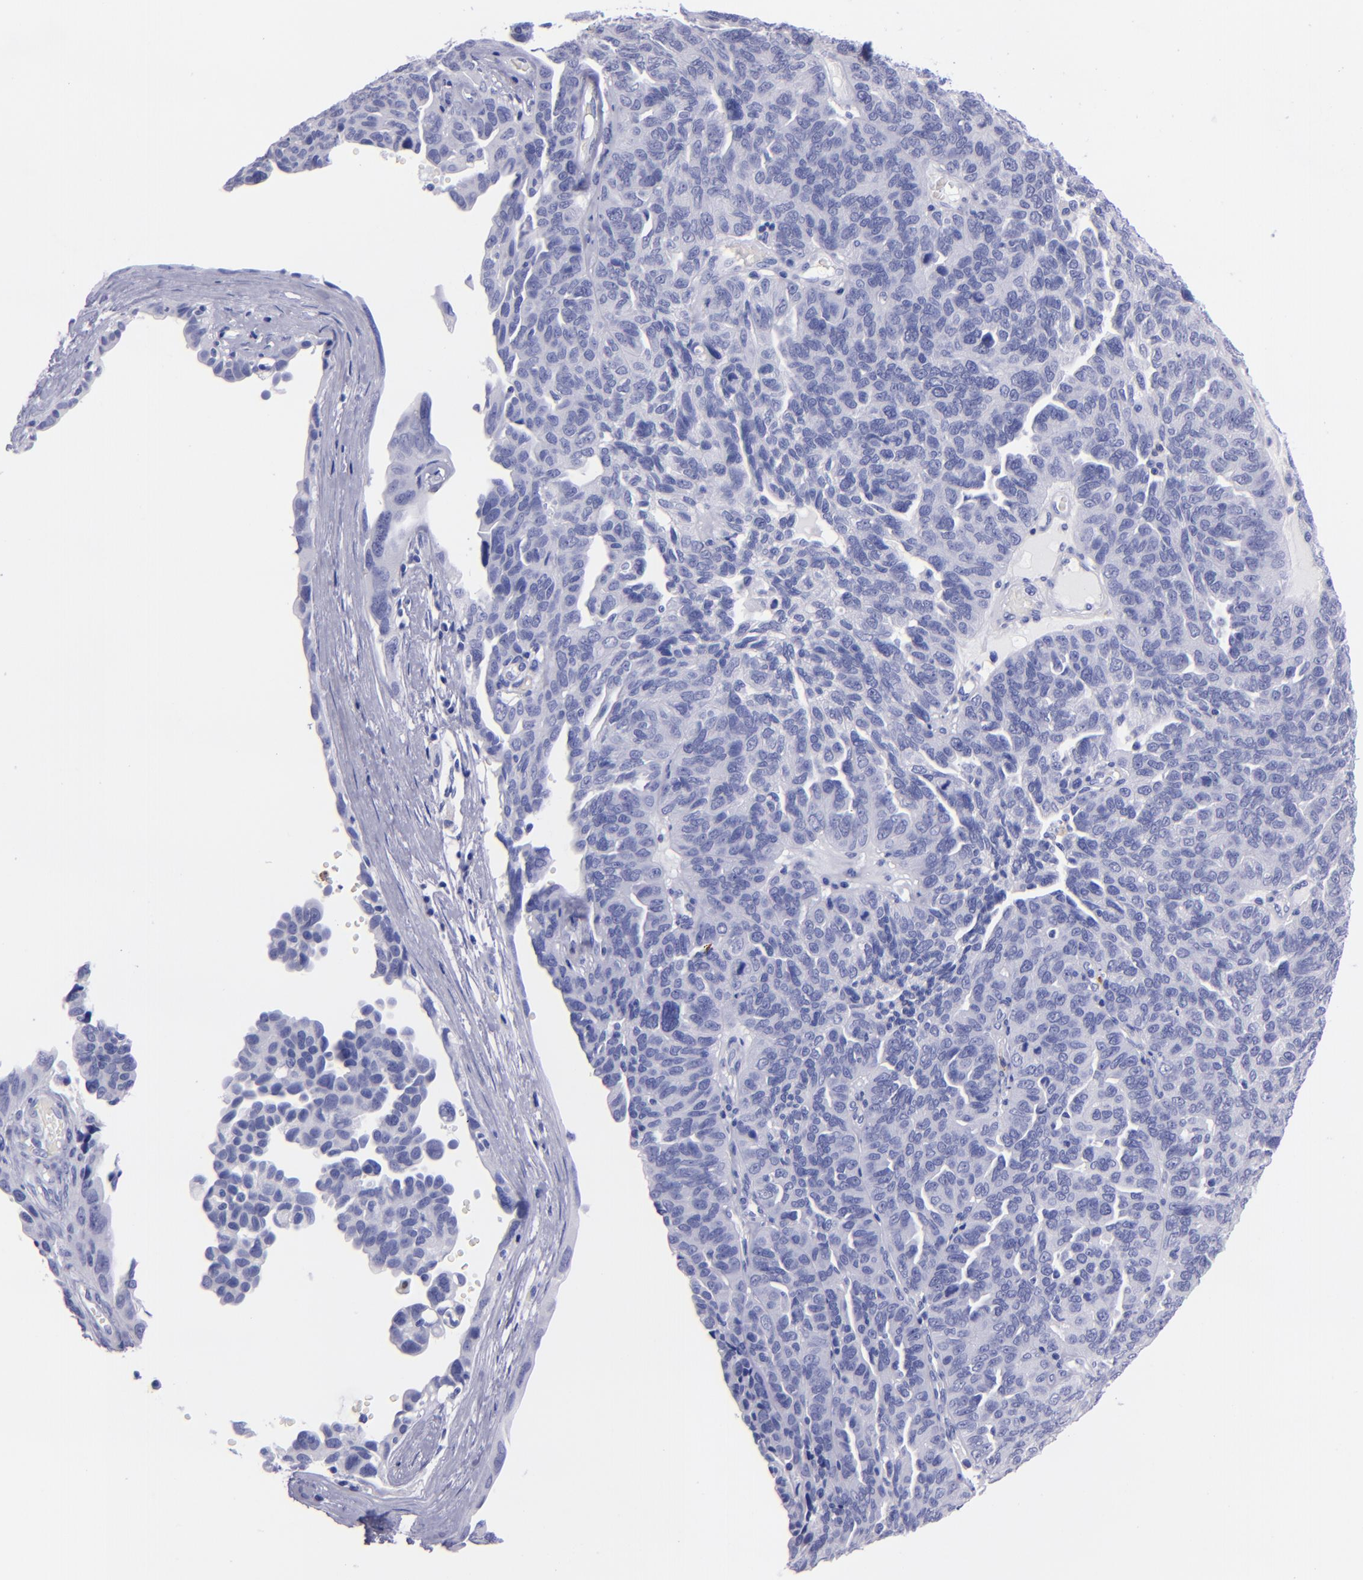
{"staining": {"intensity": "negative", "quantity": "none", "location": "none"}, "tissue": "ovarian cancer", "cell_type": "Tumor cells", "image_type": "cancer", "snomed": [{"axis": "morphology", "description": "Cystadenocarcinoma, serous, NOS"}, {"axis": "topography", "description": "Ovary"}], "caption": "Ovarian cancer stained for a protein using immunohistochemistry (IHC) reveals no expression tumor cells.", "gene": "CR1", "patient": {"sex": "female", "age": 64}}